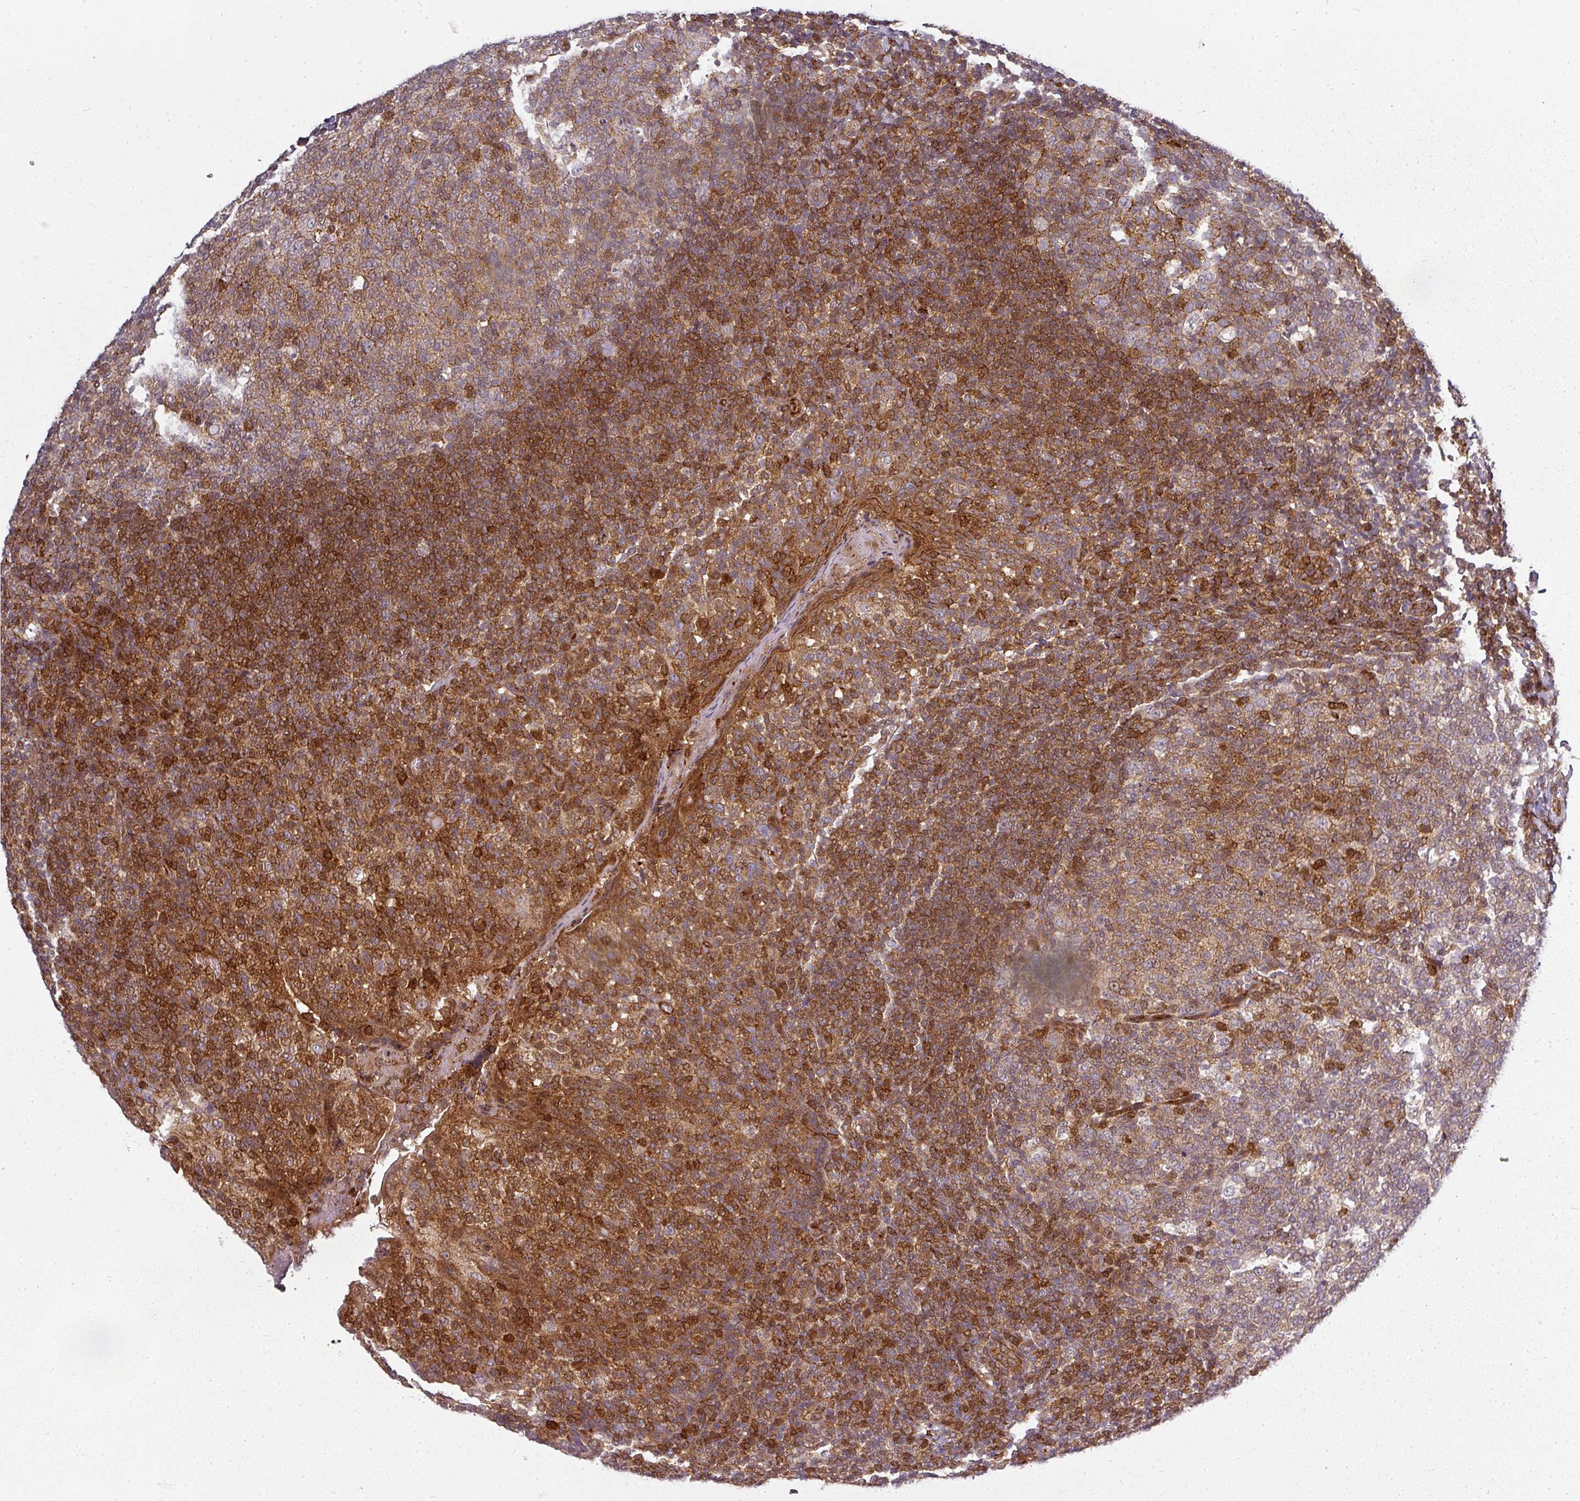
{"staining": {"intensity": "moderate", "quantity": "<25%", "location": "cytoplasmic/membranous,nuclear"}, "tissue": "tonsil", "cell_type": "Germinal center cells", "image_type": "normal", "snomed": [{"axis": "morphology", "description": "Normal tissue, NOS"}, {"axis": "topography", "description": "Tonsil"}], "caption": "Germinal center cells exhibit moderate cytoplasmic/membranous,nuclear positivity in approximately <25% of cells in normal tonsil. The protein of interest is stained brown, and the nuclei are stained in blue (DAB (3,3'-diaminobenzidine) IHC with brightfield microscopy, high magnification).", "gene": "CLIC1", "patient": {"sex": "female", "age": 19}}